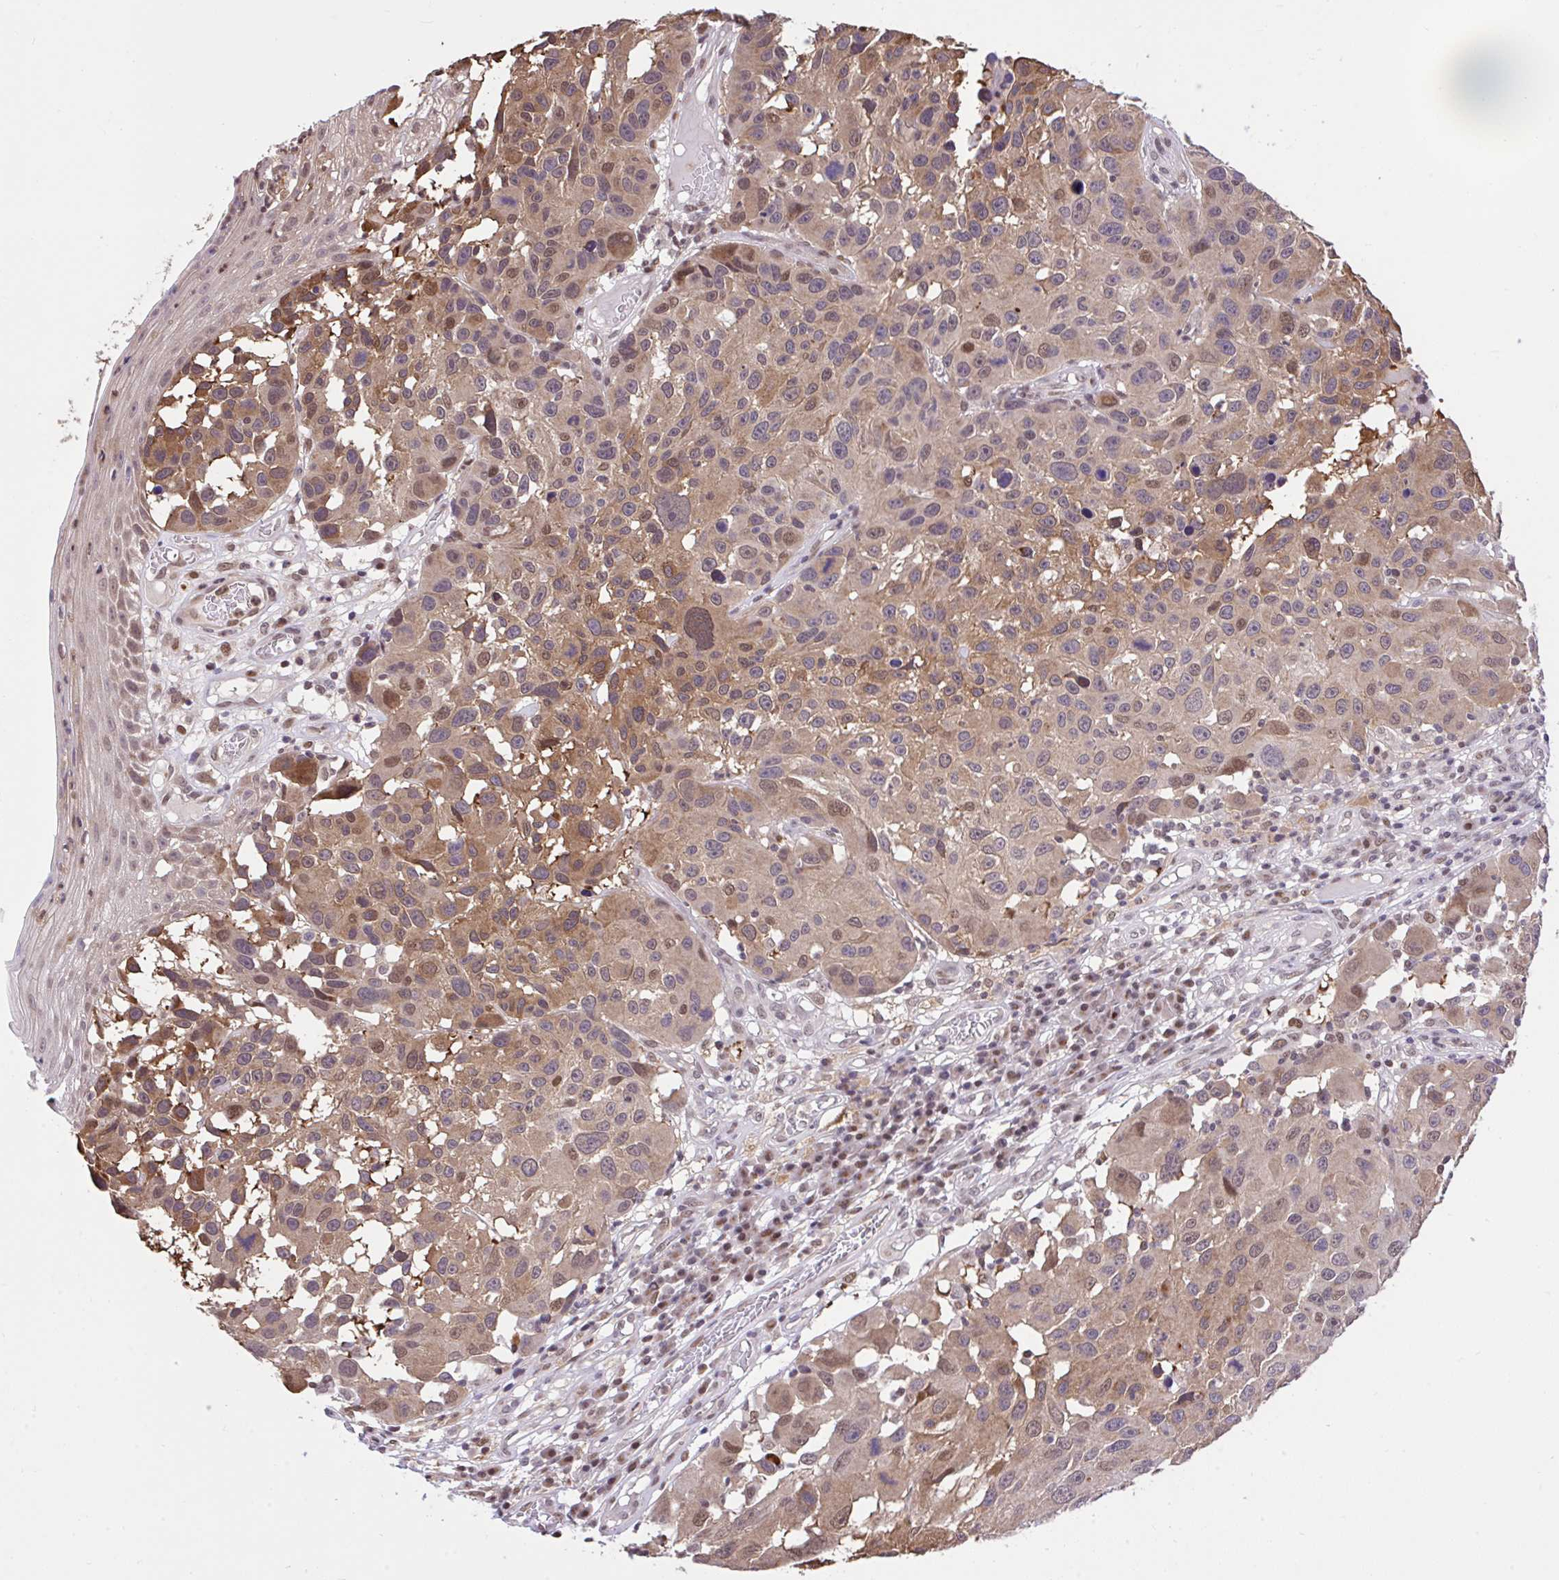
{"staining": {"intensity": "weak", "quantity": ">75%", "location": "cytoplasmic/membranous,nuclear"}, "tissue": "melanoma", "cell_type": "Tumor cells", "image_type": "cancer", "snomed": [{"axis": "morphology", "description": "Malignant melanoma, NOS"}, {"axis": "topography", "description": "Skin"}], "caption": "Immunohistochemical staining of melanoma shows low levels of weak cytoplasmic/membranous and nuclear staining in about >75% of tumor cells.", "gene": "GLIS3", "patient": {"sex": "male", "age": 53}}